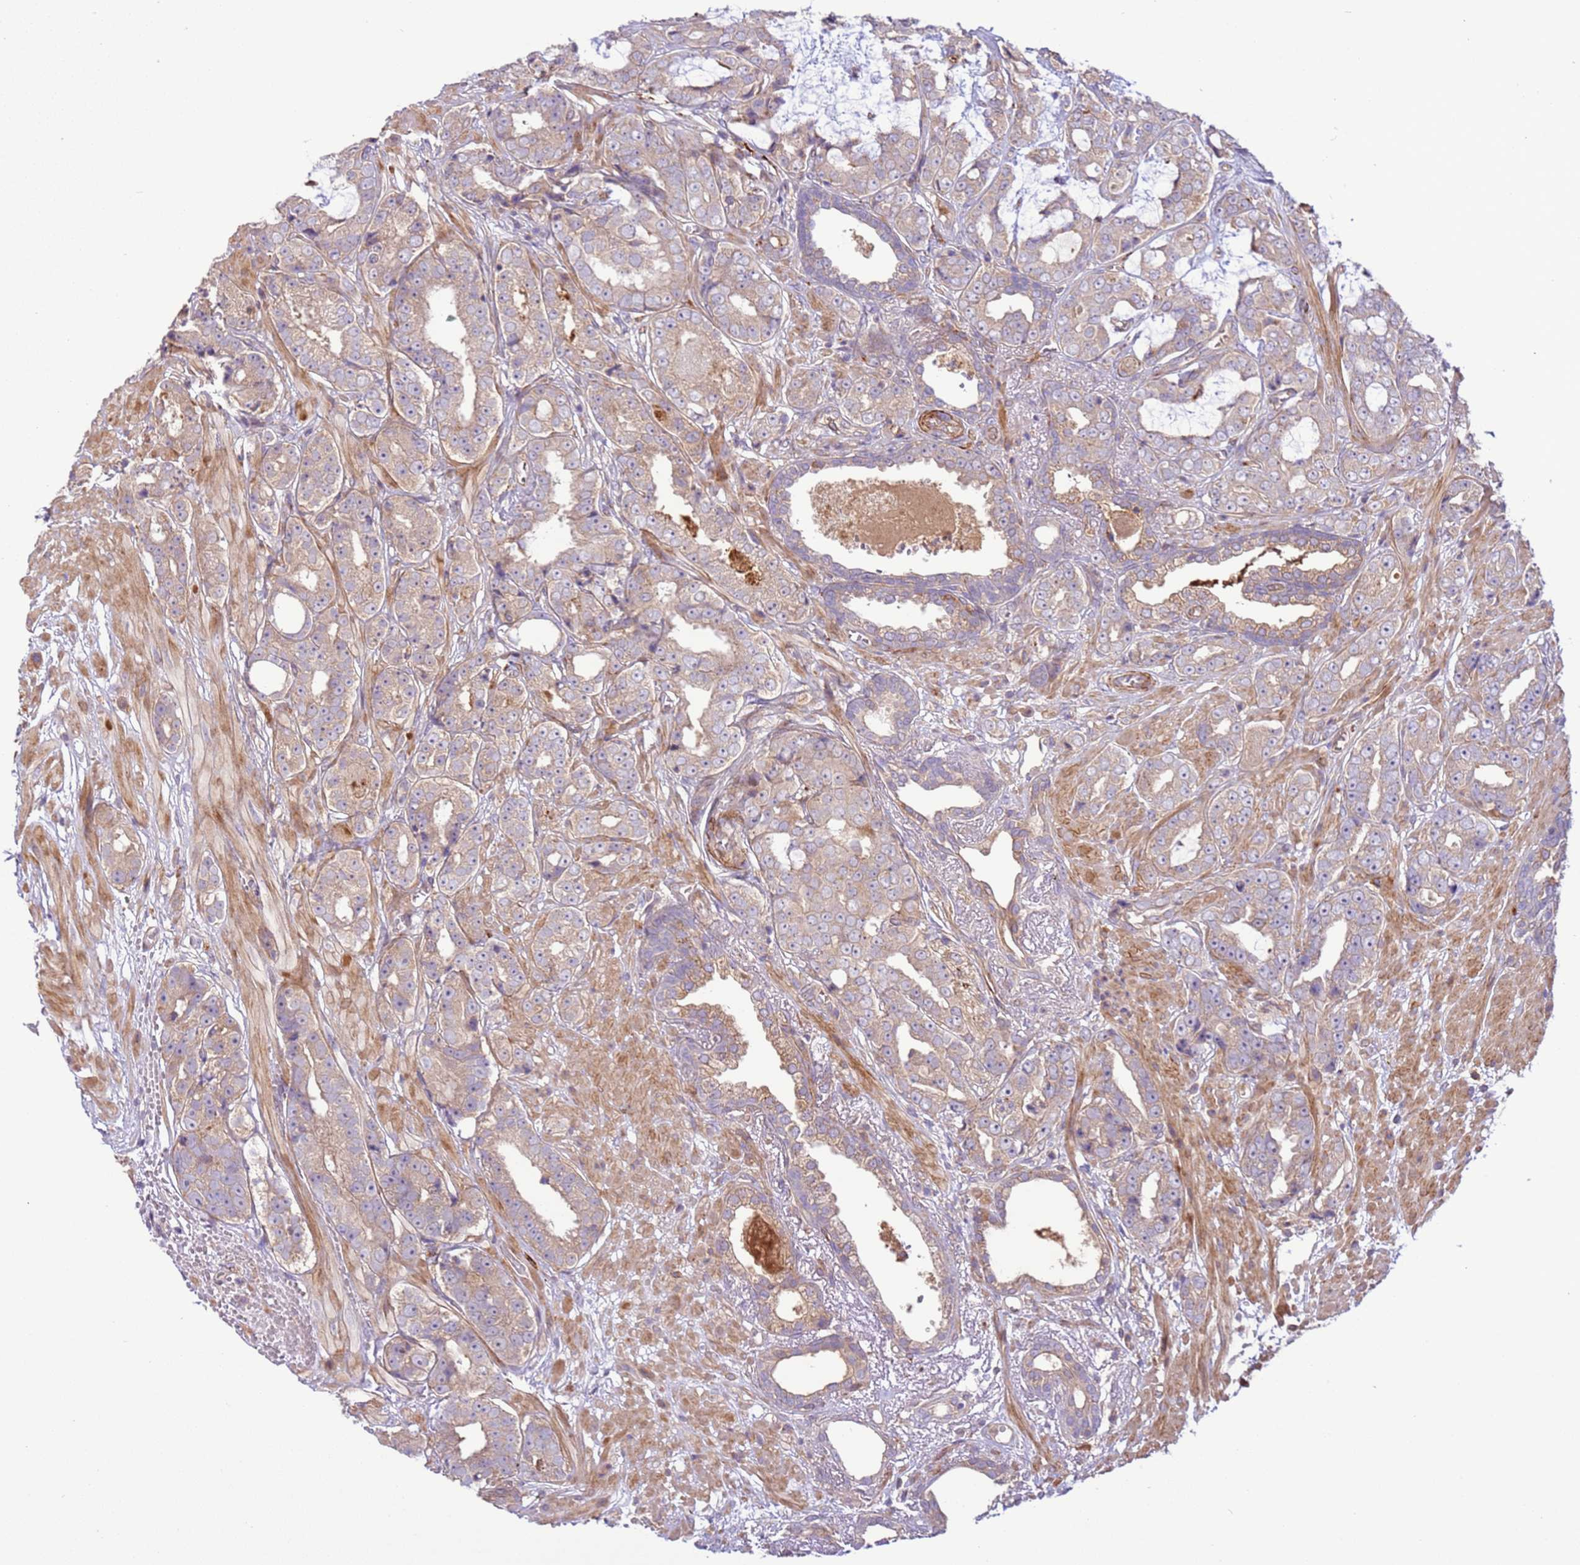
{"staining": {"intensity": "weak", "quantity": "25%-75%", "location": "cytoplasmic/membranous"}, "tissue": "prostate cancer", "cell_type": "Tumor cells", "image_type": "cancer", "snomed": [{"axis": "morphology", "description": "Adenocarcinoma, High grade"}, {"axis": "topography", "description": "Prostate"}], "caption": "Prostate cancer stained for a protein demonstrates weak cytoplasmic/membranous positivity in tumor cells.", "gene": "ZNF624", "patient": {"sex": "male", "age": 71}}